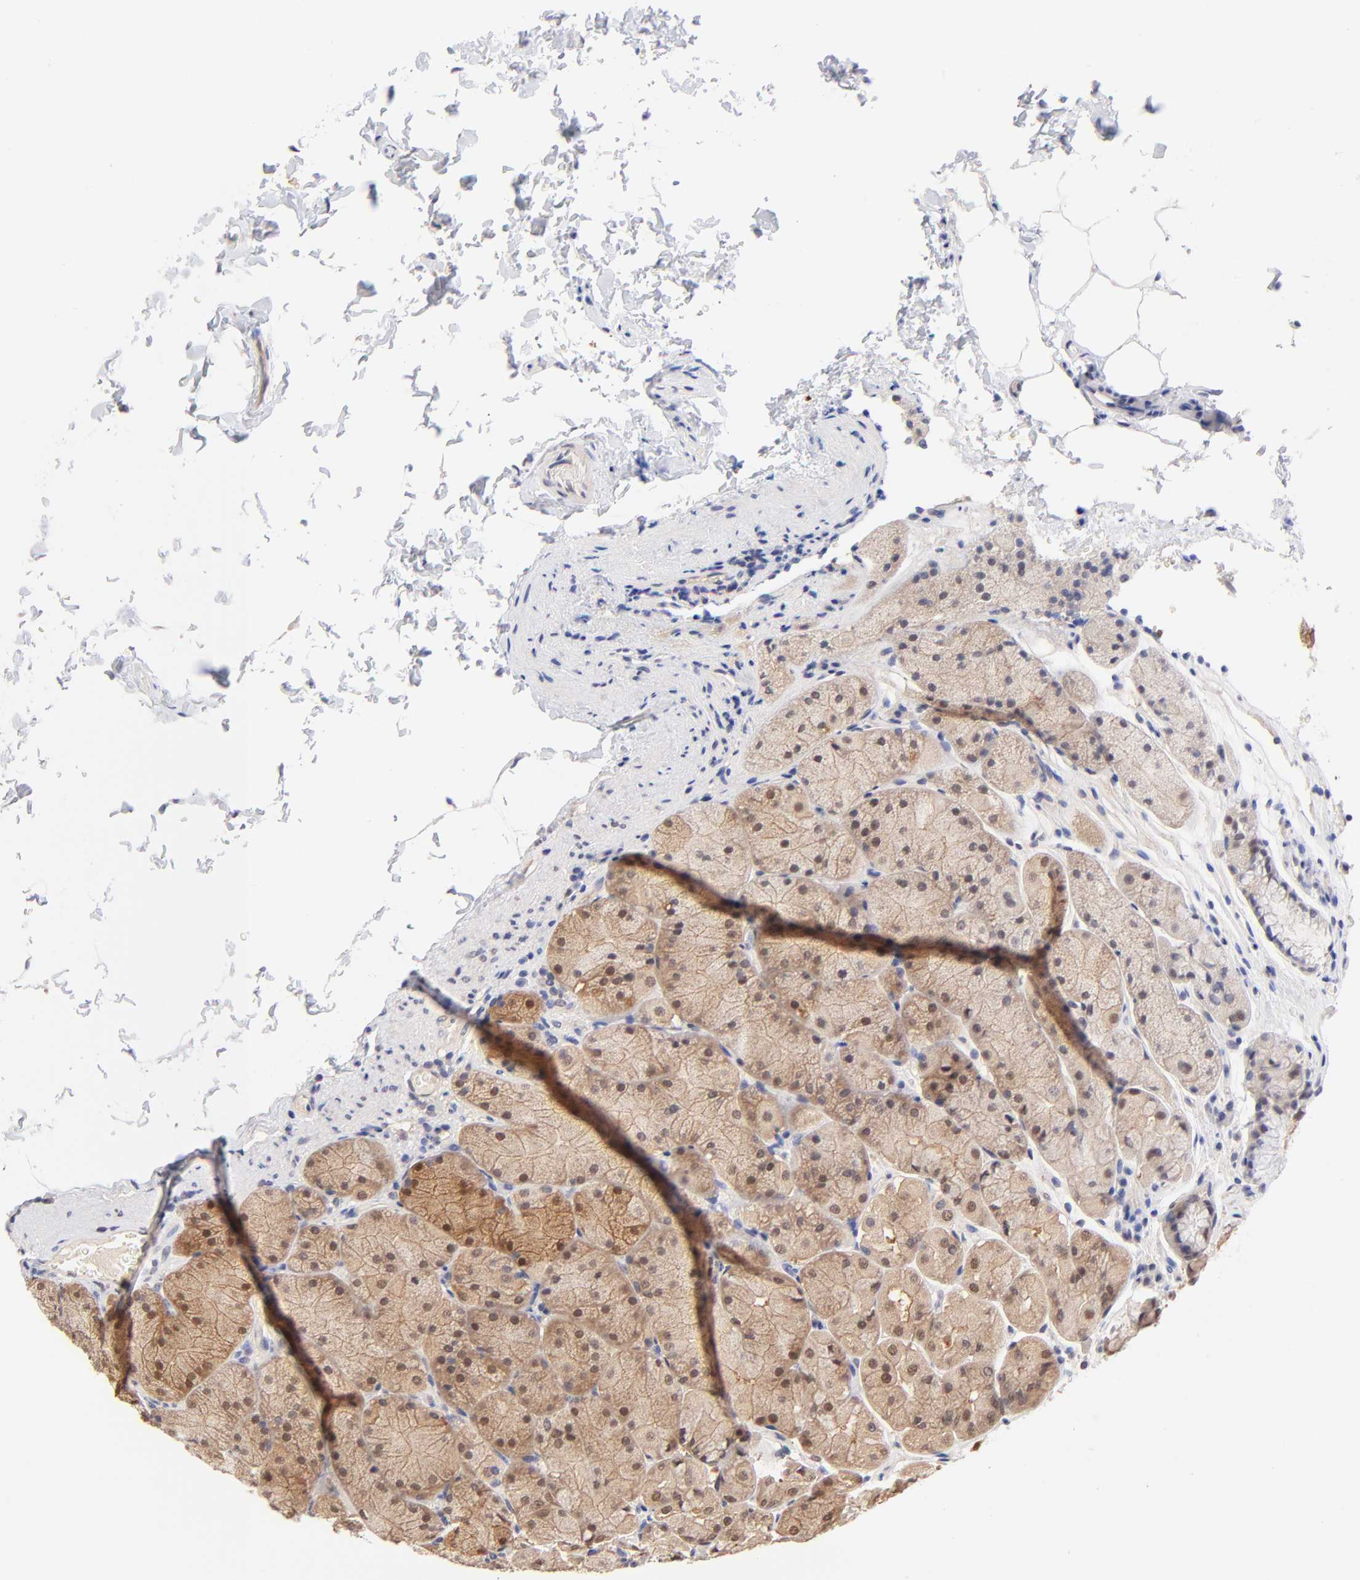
{"staining": {"intensity": "moderate", "quantity": "25%-75%", "location": "cytoplasmic/membranous,nuclear"}, "tissue": "stomach", "cell_type": "Glandular cells", "image_type": "normal", "snomed": [{"axis": "morphology", "description": "Normal tissue, NOS"}, {"axis": "topography", "description": "Stomach, upper"}], "caption": "Benign stomach was stained to show a protein in brown. There is medium levels of moderate cytoplasmic/membranous,nuclear expression in approximately 25%-75% of glandular cells. (IHC, brightfield microscopy, high magnification).", "gene": "TXNL1", "patient": {"sex": "female", "age": 56}}